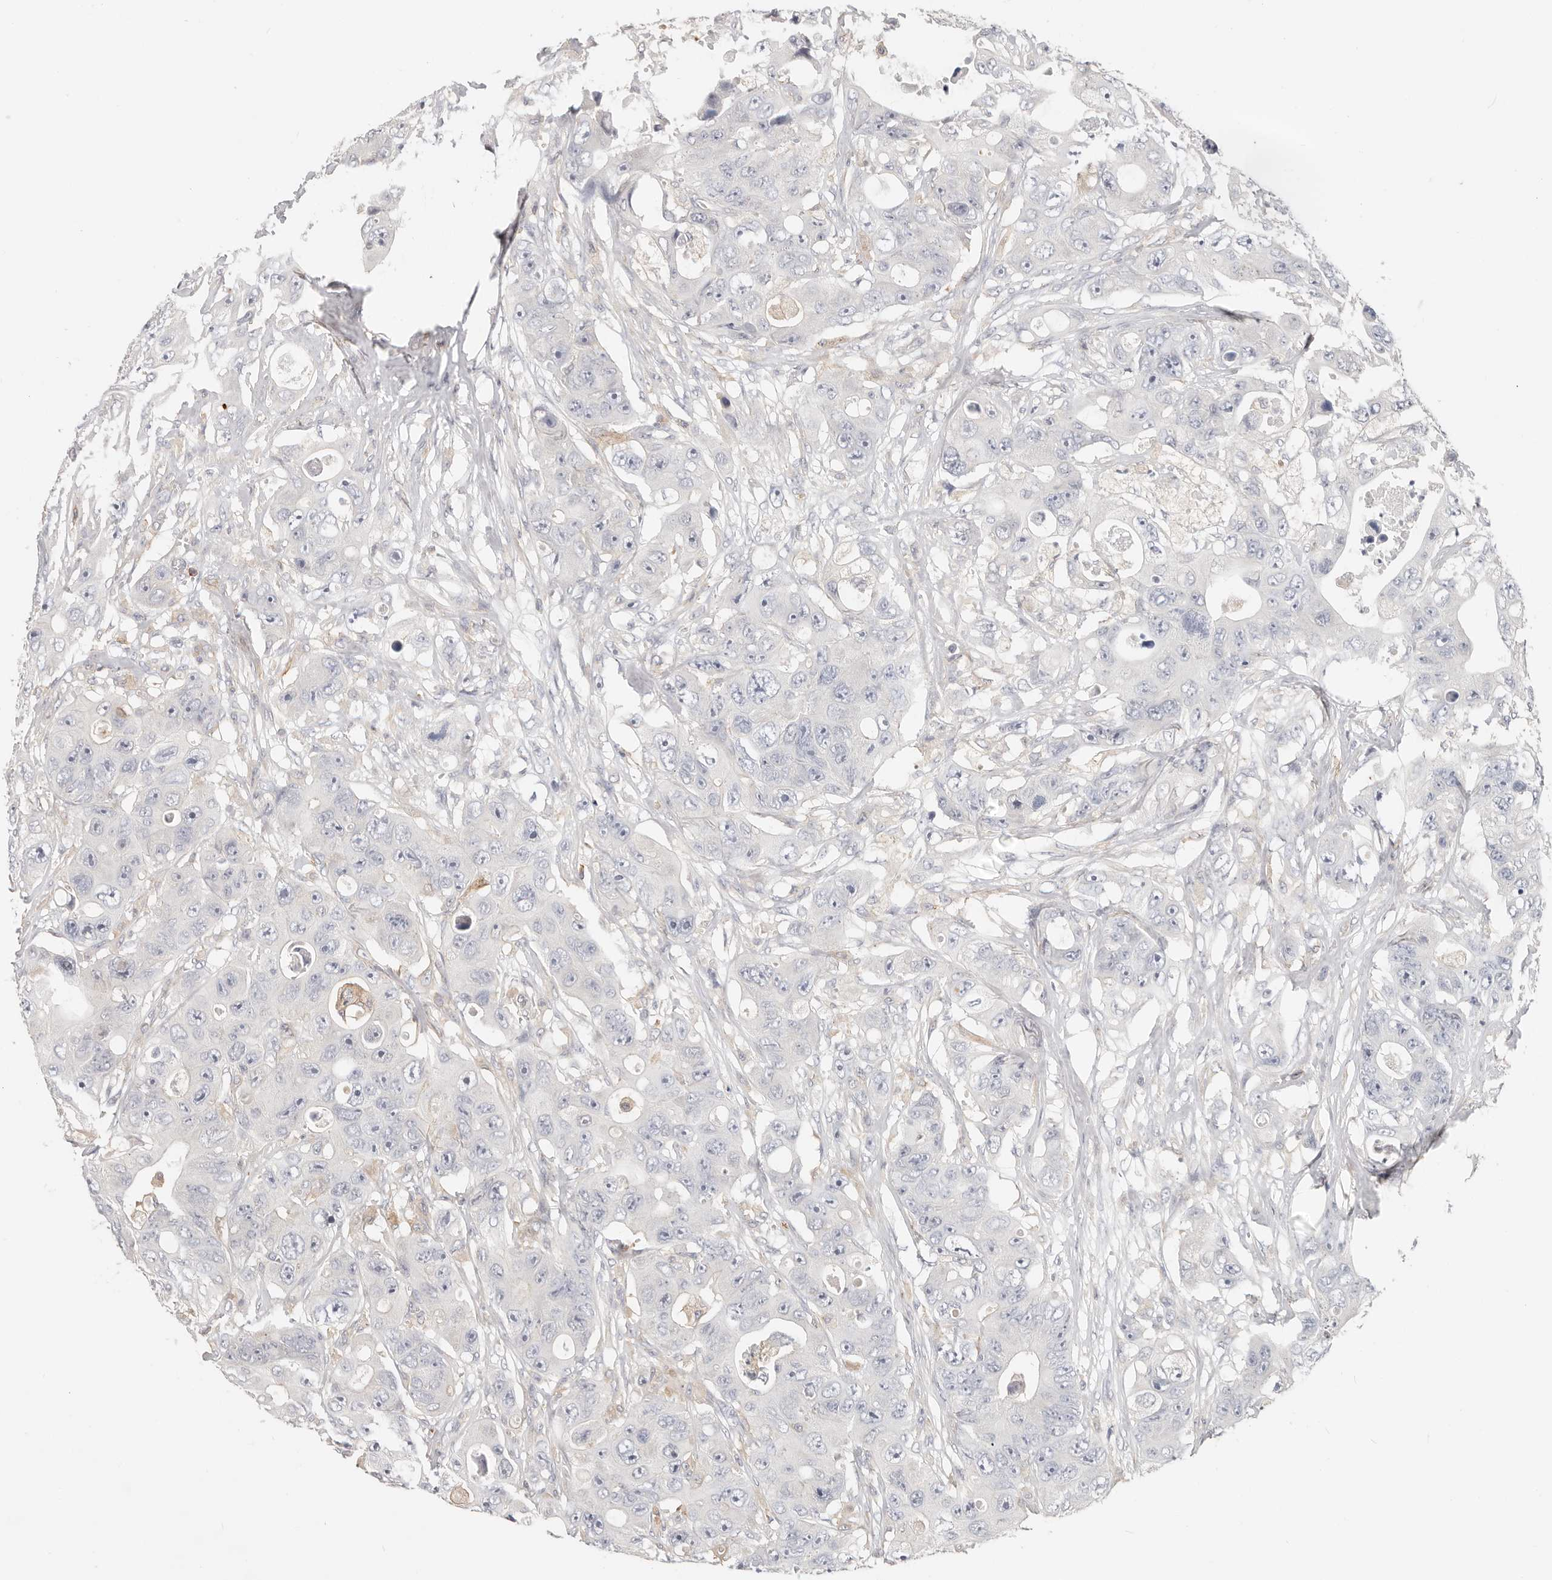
{"staining": {"intensity": "negative", "quantity": "none", "location": "none"}, "tissue": "colorectal cancer", "cell_type": "Tumor cells", "image_type": "cancer", "snomed": [{"axis": "morphology", "description": "Adenocarcinoma, NOS"}, {"axis": "topography", "description": "Colon"}], "caption": "An image of human colorectal cancer is negative for staining in tumor cells.", "gene": "TMEM63B", "patient": {"sex": "female", "age": 46}}